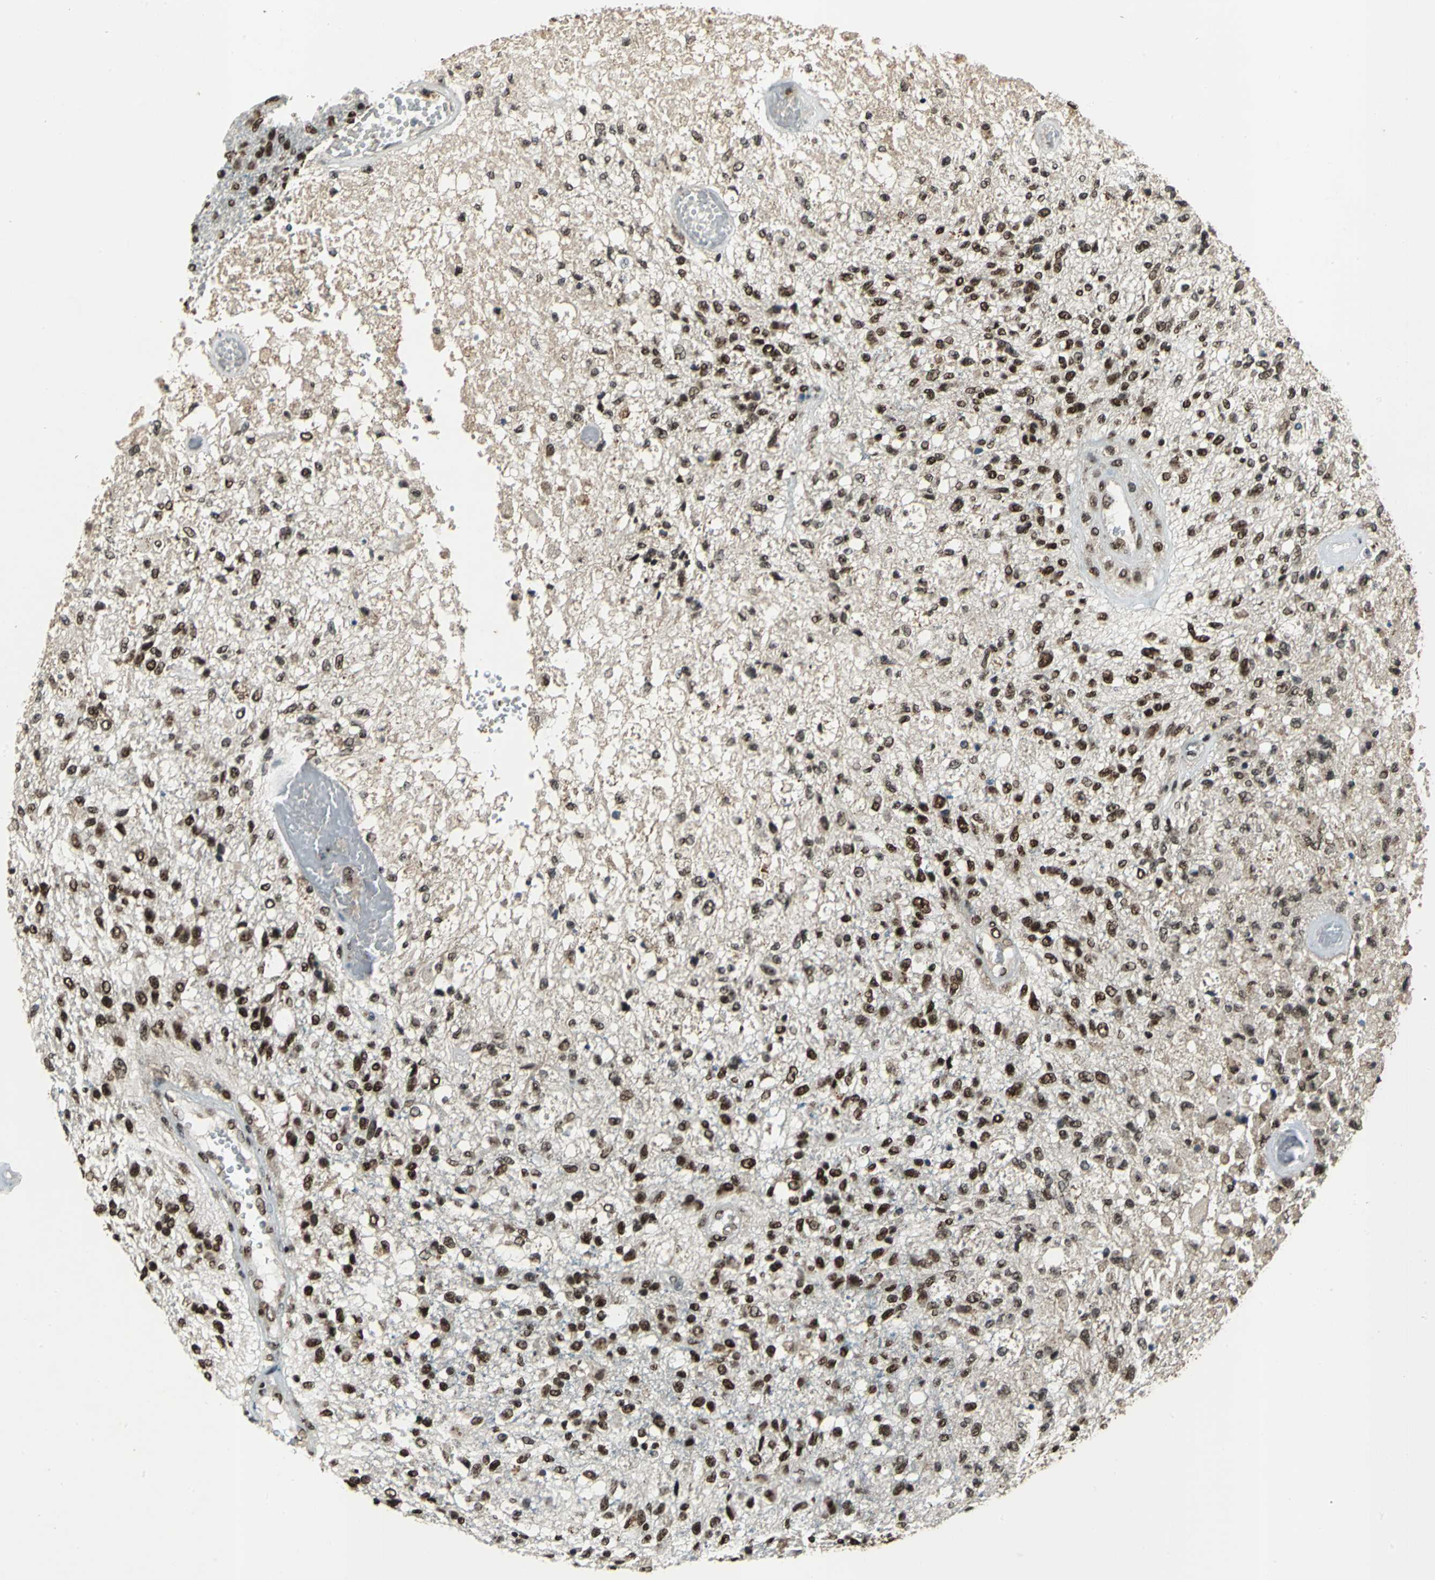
{"staining": {"intensity": "strong", "quantity": ">75%", "location": "nuclear"}, "tissue": "glioma", "cell_type": "Tumor cells", "image_type": "cancer", "snomed": [{"axis": "morphology", "description": "Normal tissue, NOS"}, {"axis": "morphology", "description": "Glioma, malignant, High grade"}, {"axis": "topography", "description": "Cerebral cortex"}], "caption": "A brown stain shows strong nuclear staining of a protein in human high-grade glioma (malignant) tumor cells. (DAB (3,3'-diaminobenzidine) IHC, brown staining for protein, blue staining for nuclei).", "gene": "MTA2", "patient": {"sex": "male", "age": 77}}